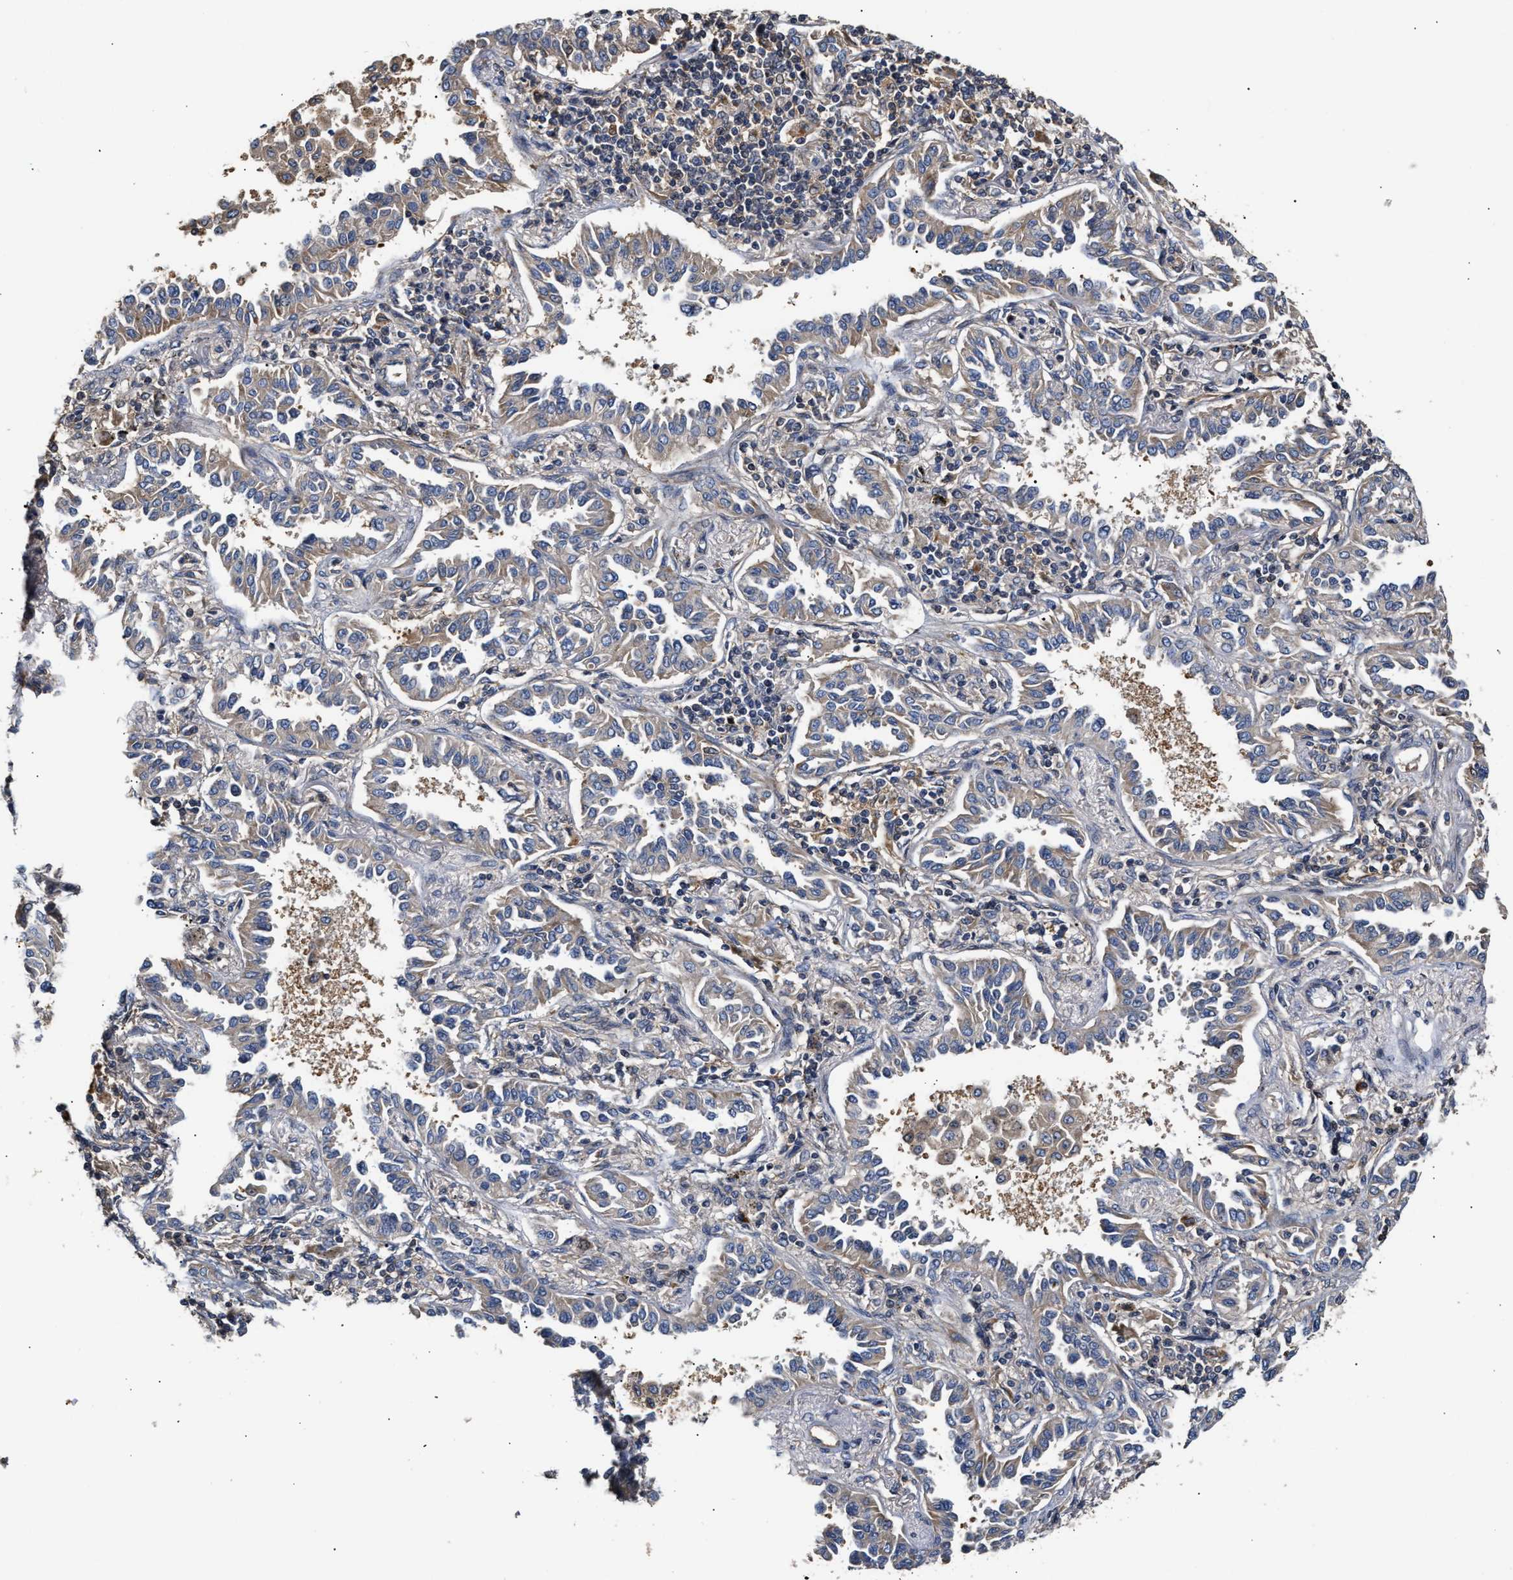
{"staining": {"intensity": "weak", "quantity": "25%-75%", "location": "cytoplasmic/membranous"}, "tissue": "lung cancer", "cell_type": "Tumor cells", "image_type": "cancer", "snomed": [{"axis": "morphology", "description": "Normal tissue, NOS"}, {"axis": "morphology", "description": "Adenocarcinoma, NOS"}, {"axis": "topography", "description": "Lung"}], "caption": "Tumor cells demonstrate weak cytoplasmic/membranous expression in approximately 25%-75% of cells in lung cancer.", "gene": "CLIP2", "patient": {"sex": "male", "age": 59}}